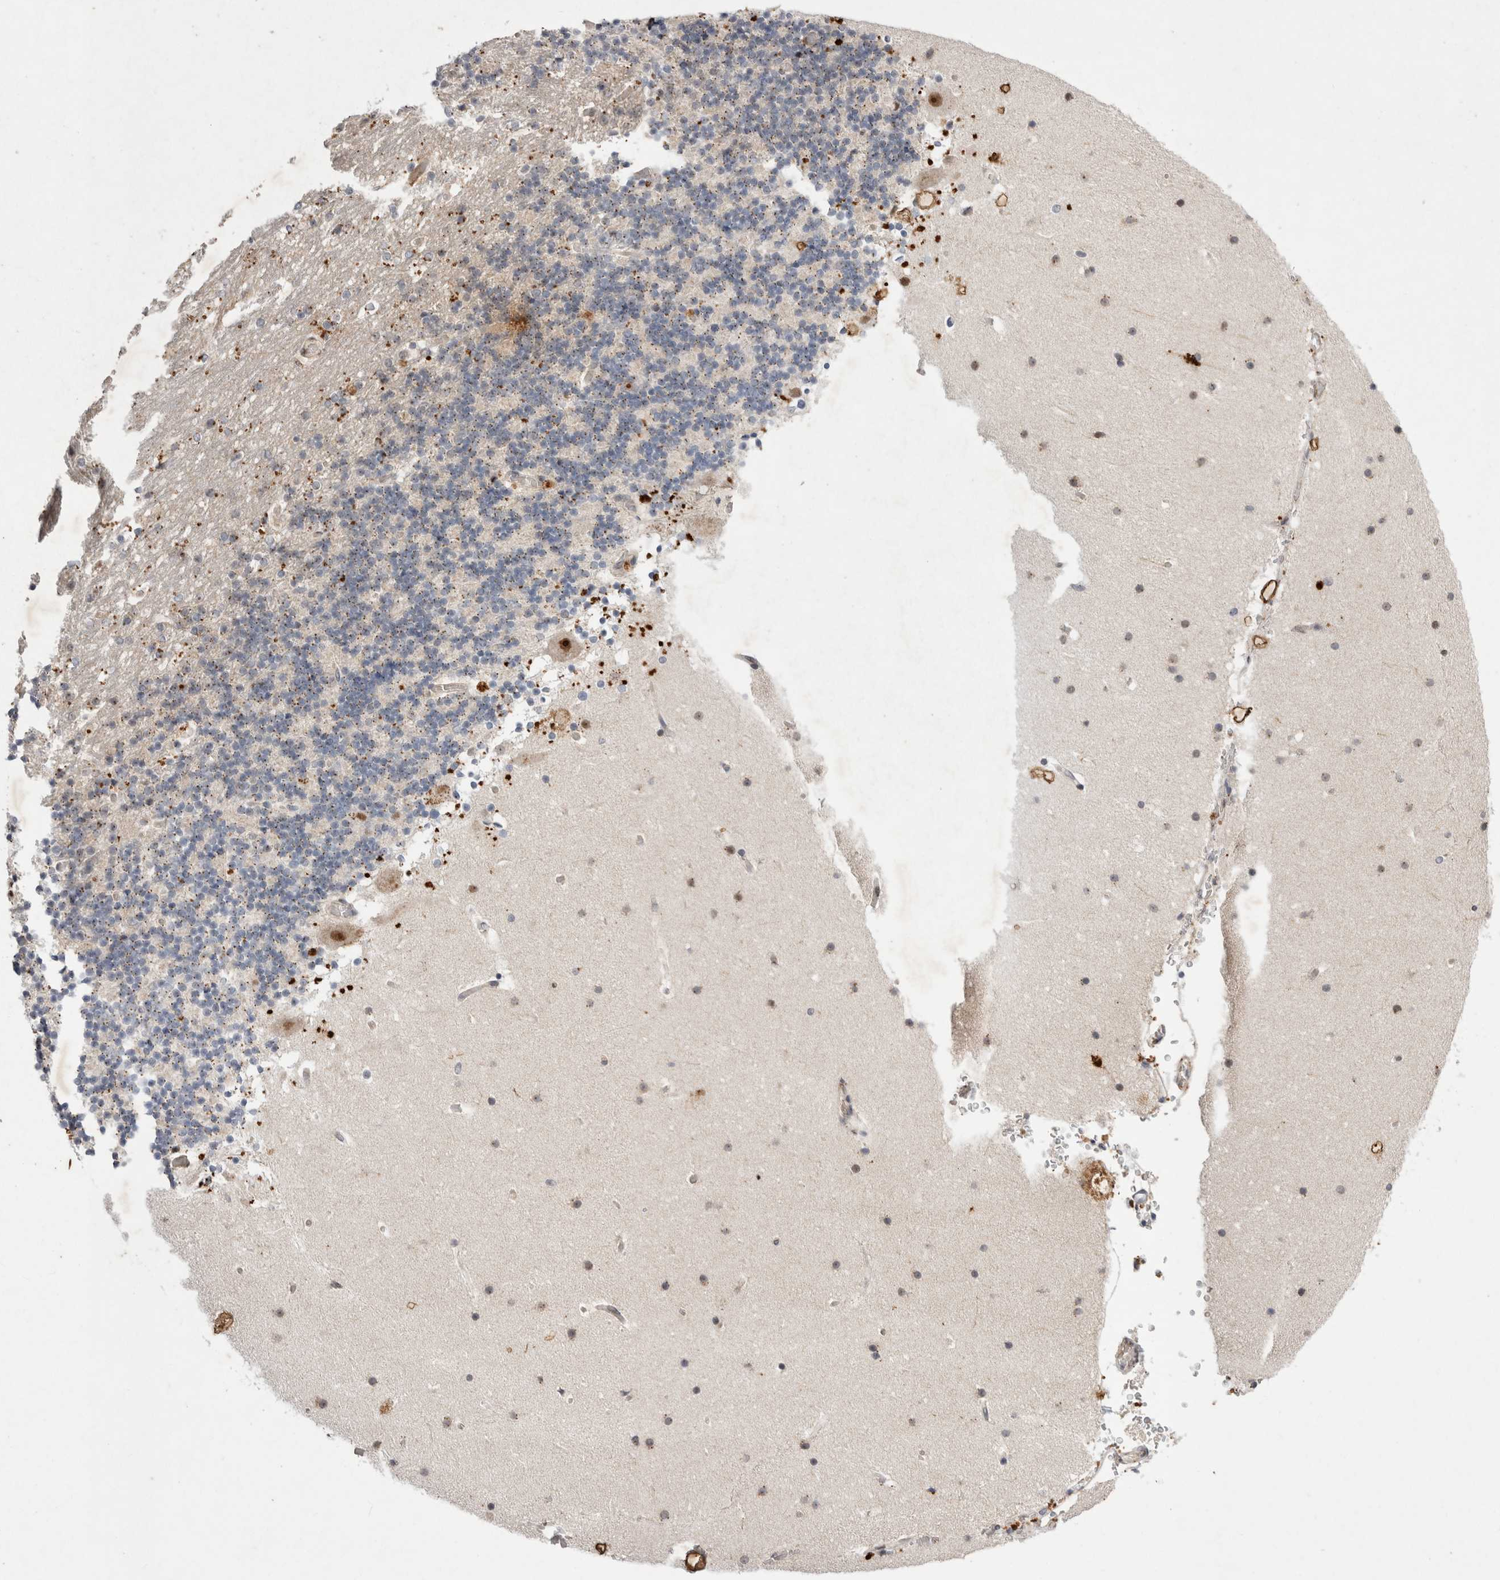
{"staining": {"intensity": "negative", "quantity": "none", "location": "none"}, "tissue": "cerebellum", "cell_type": "Cells in granular layer", "image_type": "normal", "snomed": [{"axis": "morphology", "description": "Normal tissue, NOS"}, {"axis": "topography", "description": "Cerebellum"}], "caption": "Histopathology image shows no protein expression in cells in granular layer of unremarkable cerebellum. Nuclei are stained in blue.", "gene": "STK11", "patient": {"sex": "male", "age": 57}}